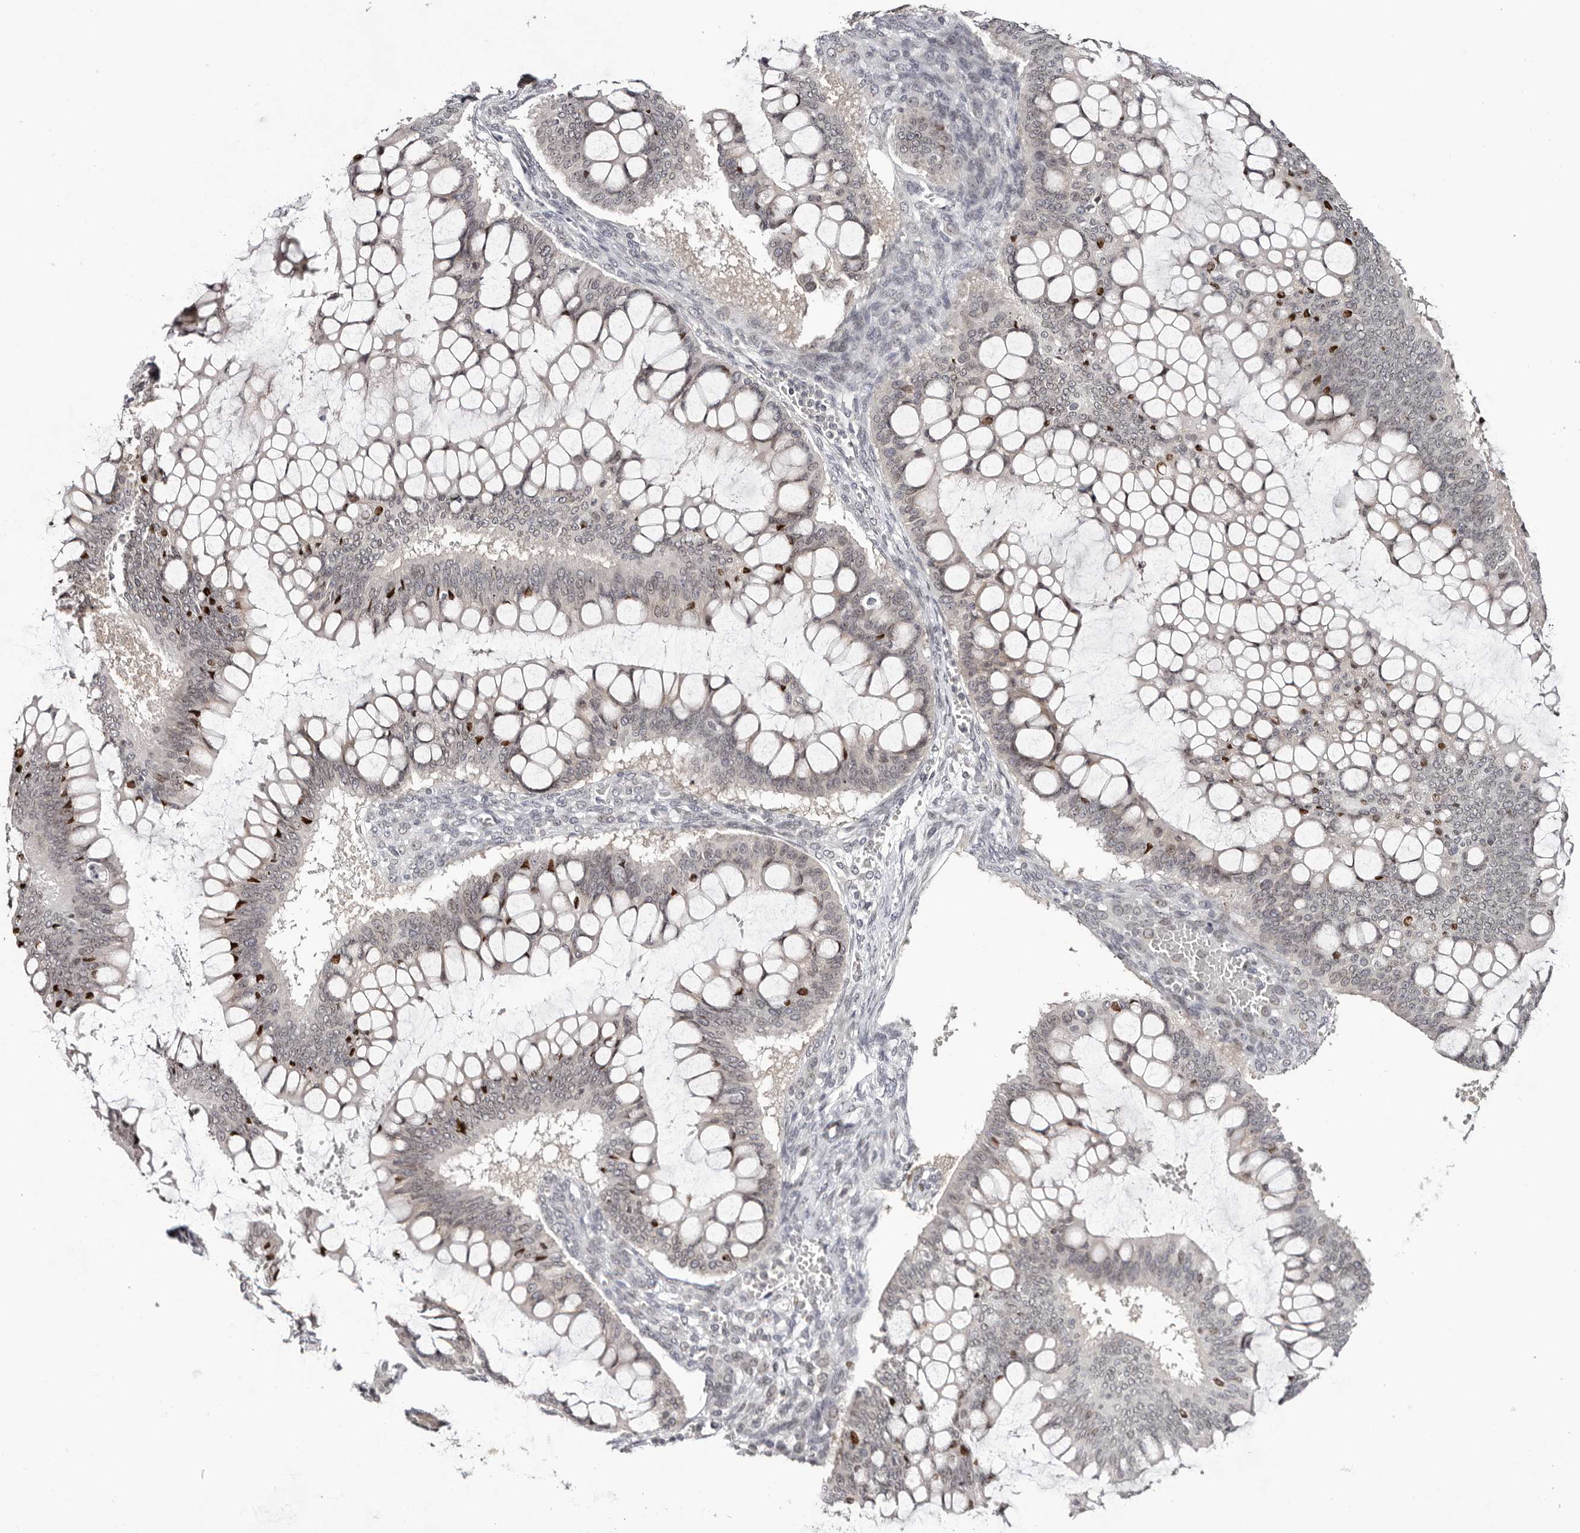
{"staining": {"intensity": "weak", "quantity": "25%-75%", "location": "cytoplasmic/membranous,nuclear"}, "tissue": "ovarian cancer", "cell_type": "Tumor cells", "image_type": "cancer", "snomed": [{"axis": "morphology", "description": "Cystadenocarcinoma, mucinous, NOS"}, {"axis": "topography", "description": "Ovary"}], "caption": "This image exhibits immunohistochemistry staining of human ovarian cancer, with low weak cytoplasmic/membranous and nuclear expression in about 25%-75% of tumor cells.", "gene": "NUP153", "patient": {"sex": "female", "age": 73}}